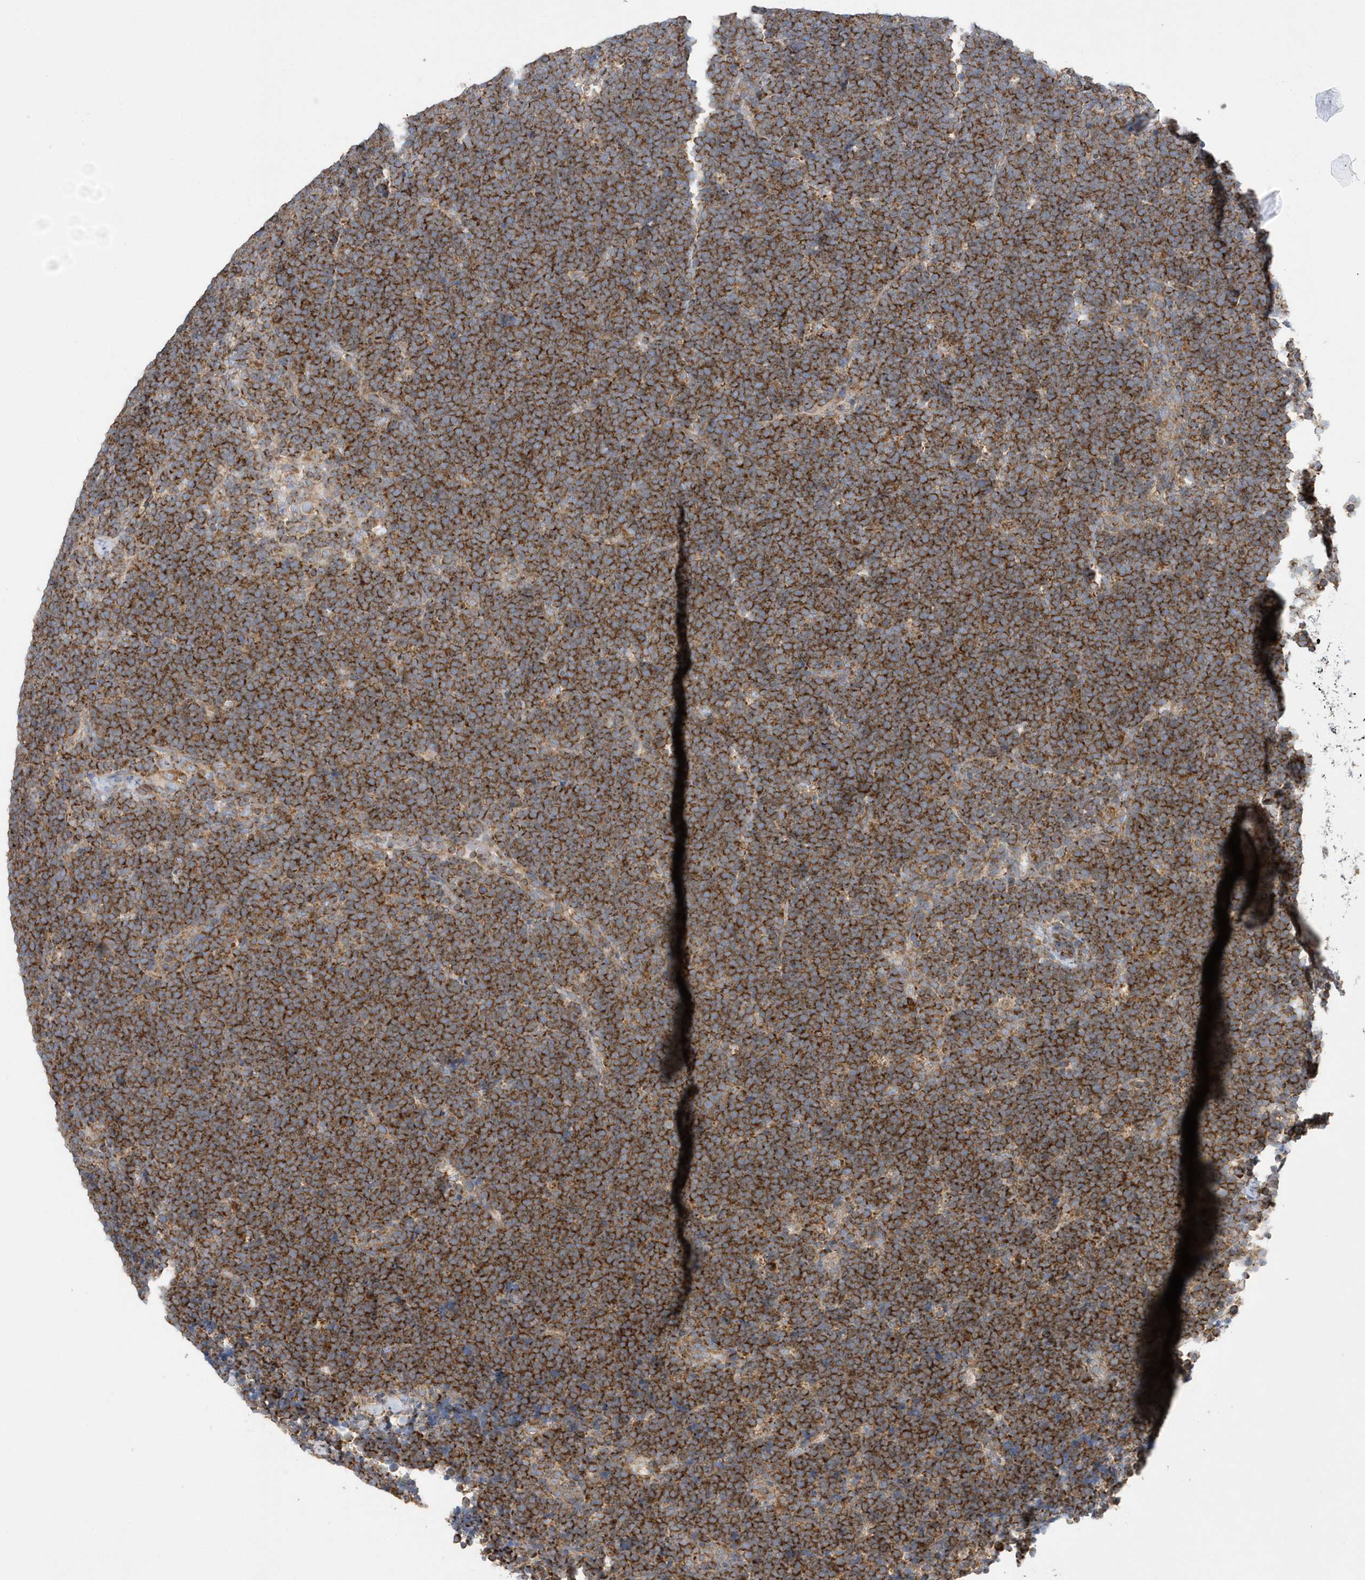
{"staining": {"intensity": "strong", "quantity": ">75%", "location": "cytoplasmic/membranous"}, "tissue": "lymphoma", "cell_type": "Tumor cells", "image_type": "cancer", "snomed": [{"axis": "morphology", "description": "Malignant lymphoma, non-Hodgkin's type, High grade"}, {"axis": "topography", "description": "Lymph node"}], "caption": "High-power microscopy captured an IHC histopathology image of malignant lymphoma, non-Hodgkin's type (high-grade), revealing strong cytoplasmic/membranous staining in approximately >75% of tumor cells.", "gene": "SPATA5", "patient": {"sex": "male", "age": 13}}